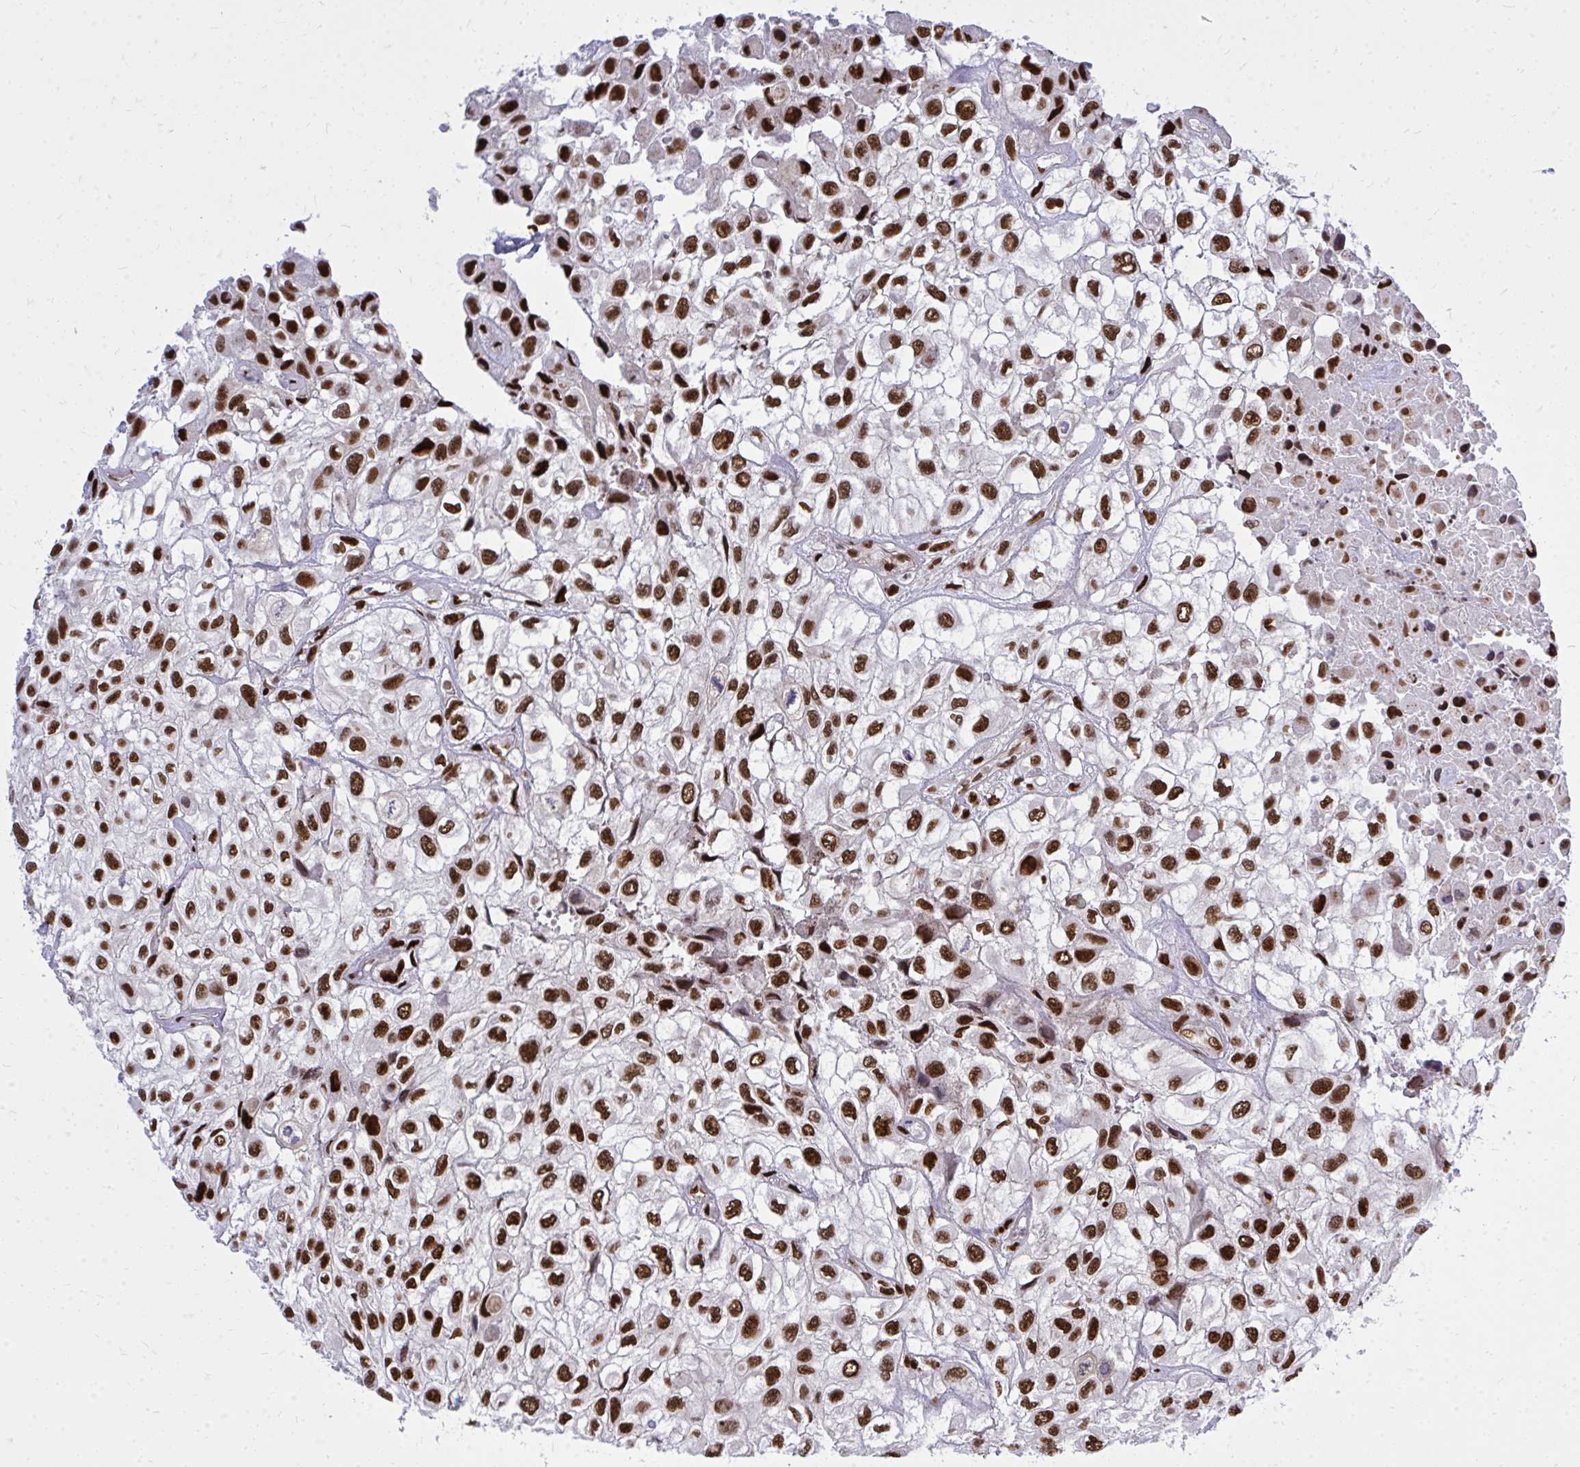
{"staining": {"intensity": "strong", "quantity": ">75%", "location": "nuclear"}, "tissue": "urothelial cancer", "cell_type": "Tumor cells", "image_type": "cancer", "snomed": [{"axis": "morphology", "description": "Urothelial carcinoma, High grade"}, {"axis": "topography", "description": "Urinary bladder"}], "caption": "A high-resolution image shows immunohistochemistry staining of urothelial carcinoma (high-grade), which exhibits strong nuclear expression in approximately >75% of tumor cells.", "gene": "TBL1Y", "patient": {"sex": "male", "age": 56}}